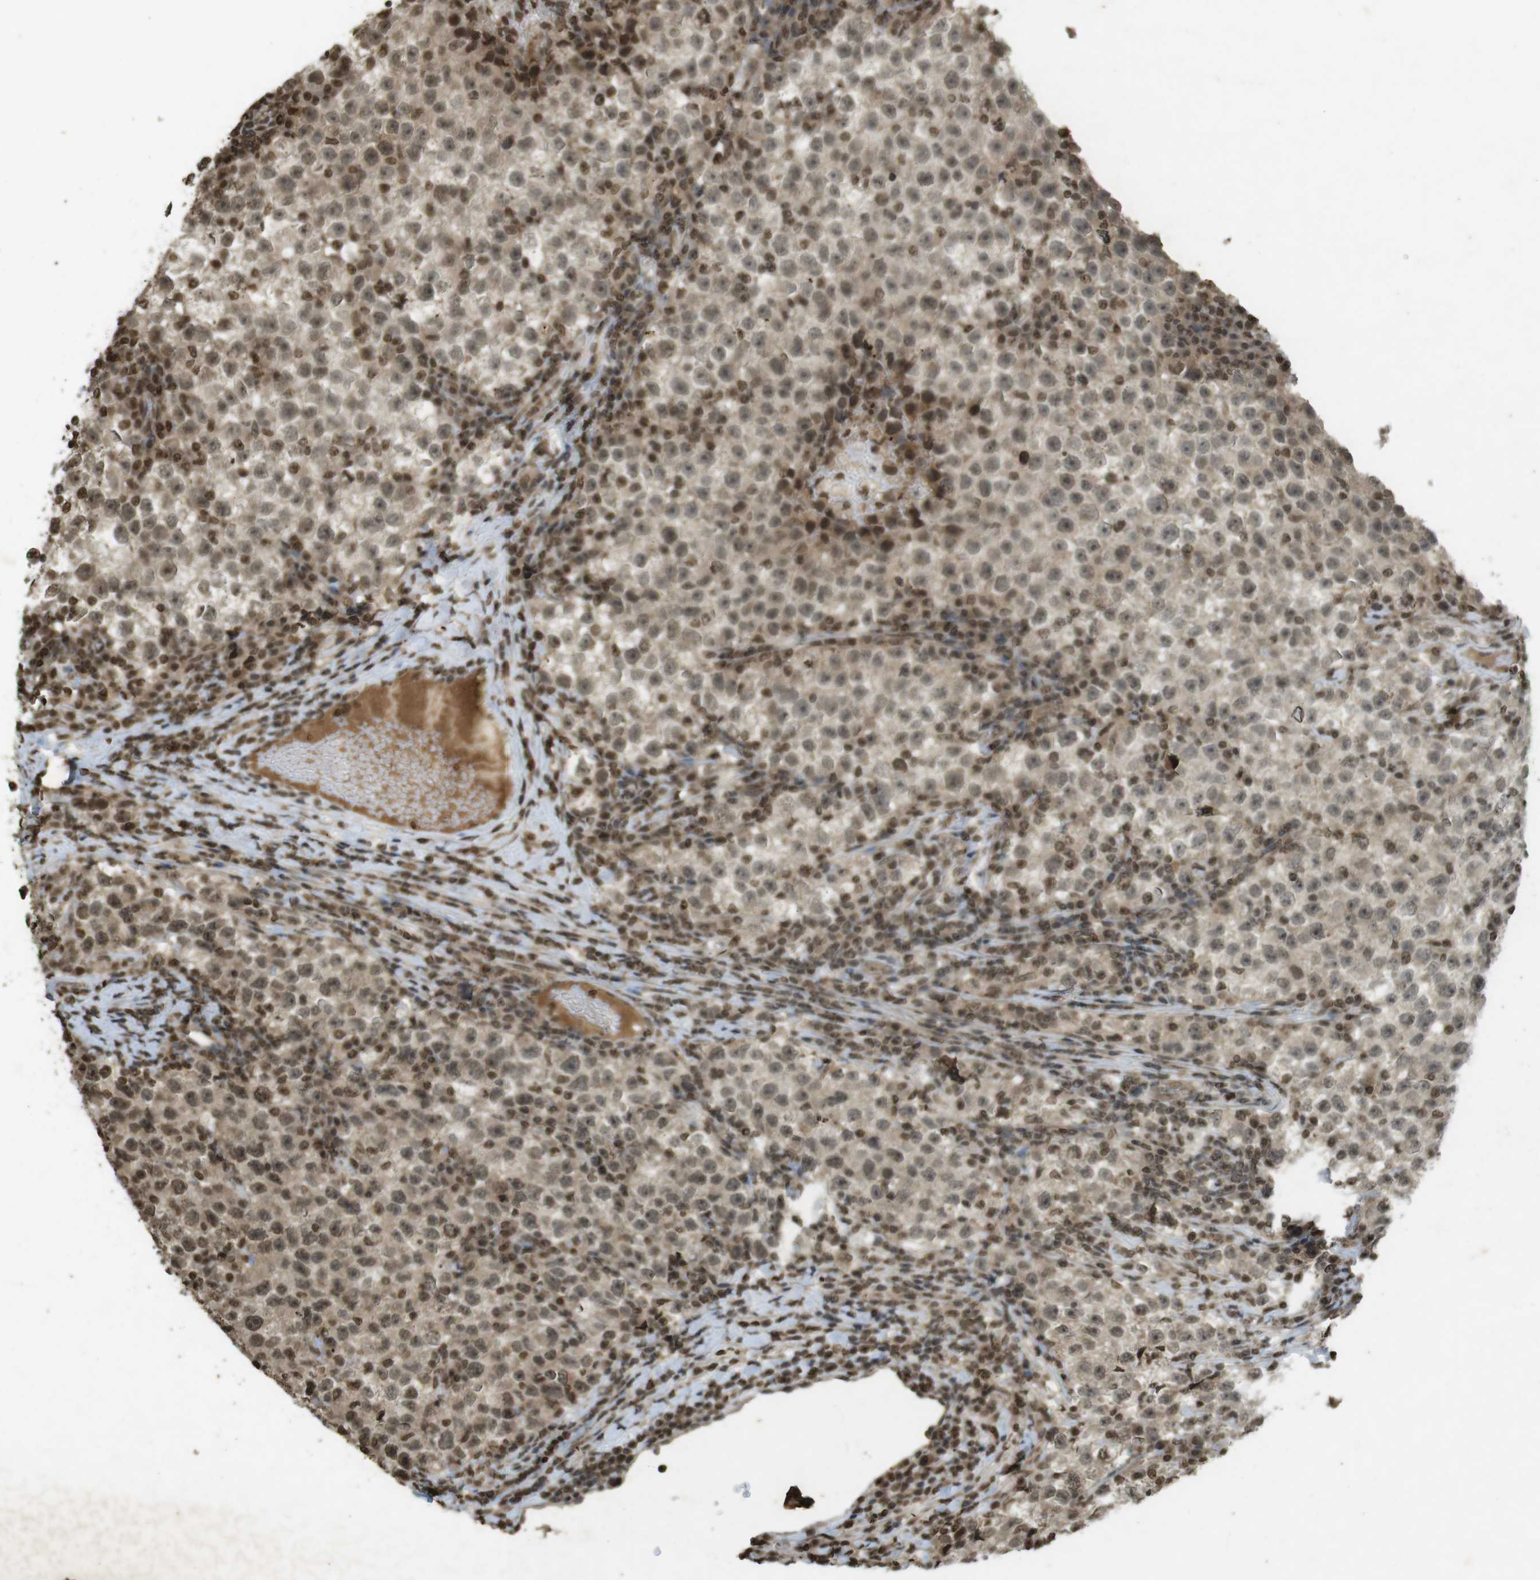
{"staining": {"intensity": "weak", "quantity": ">75%", "location": "cytoplasmic/membranous,nuclear"}, "tissue": "testis cancer", "cell_type": "Tumor cells", "image_type": "cancer", "snomed": [{"axis": "morphology", "description": "Seminoma, NOS"}, {"axis": "topography", "description": "Testis"}], "caption": "Immunohistochemistry (DAB (3,3'-diaminobenzidine)) staining of human testis cancer (seminoma) shows weak cytoplasmic/membranous and nuclear protein expression in approximately >75% of tumor cells.", "gene": "ORC4", "patient": {"sex": "male", "age": 22}}